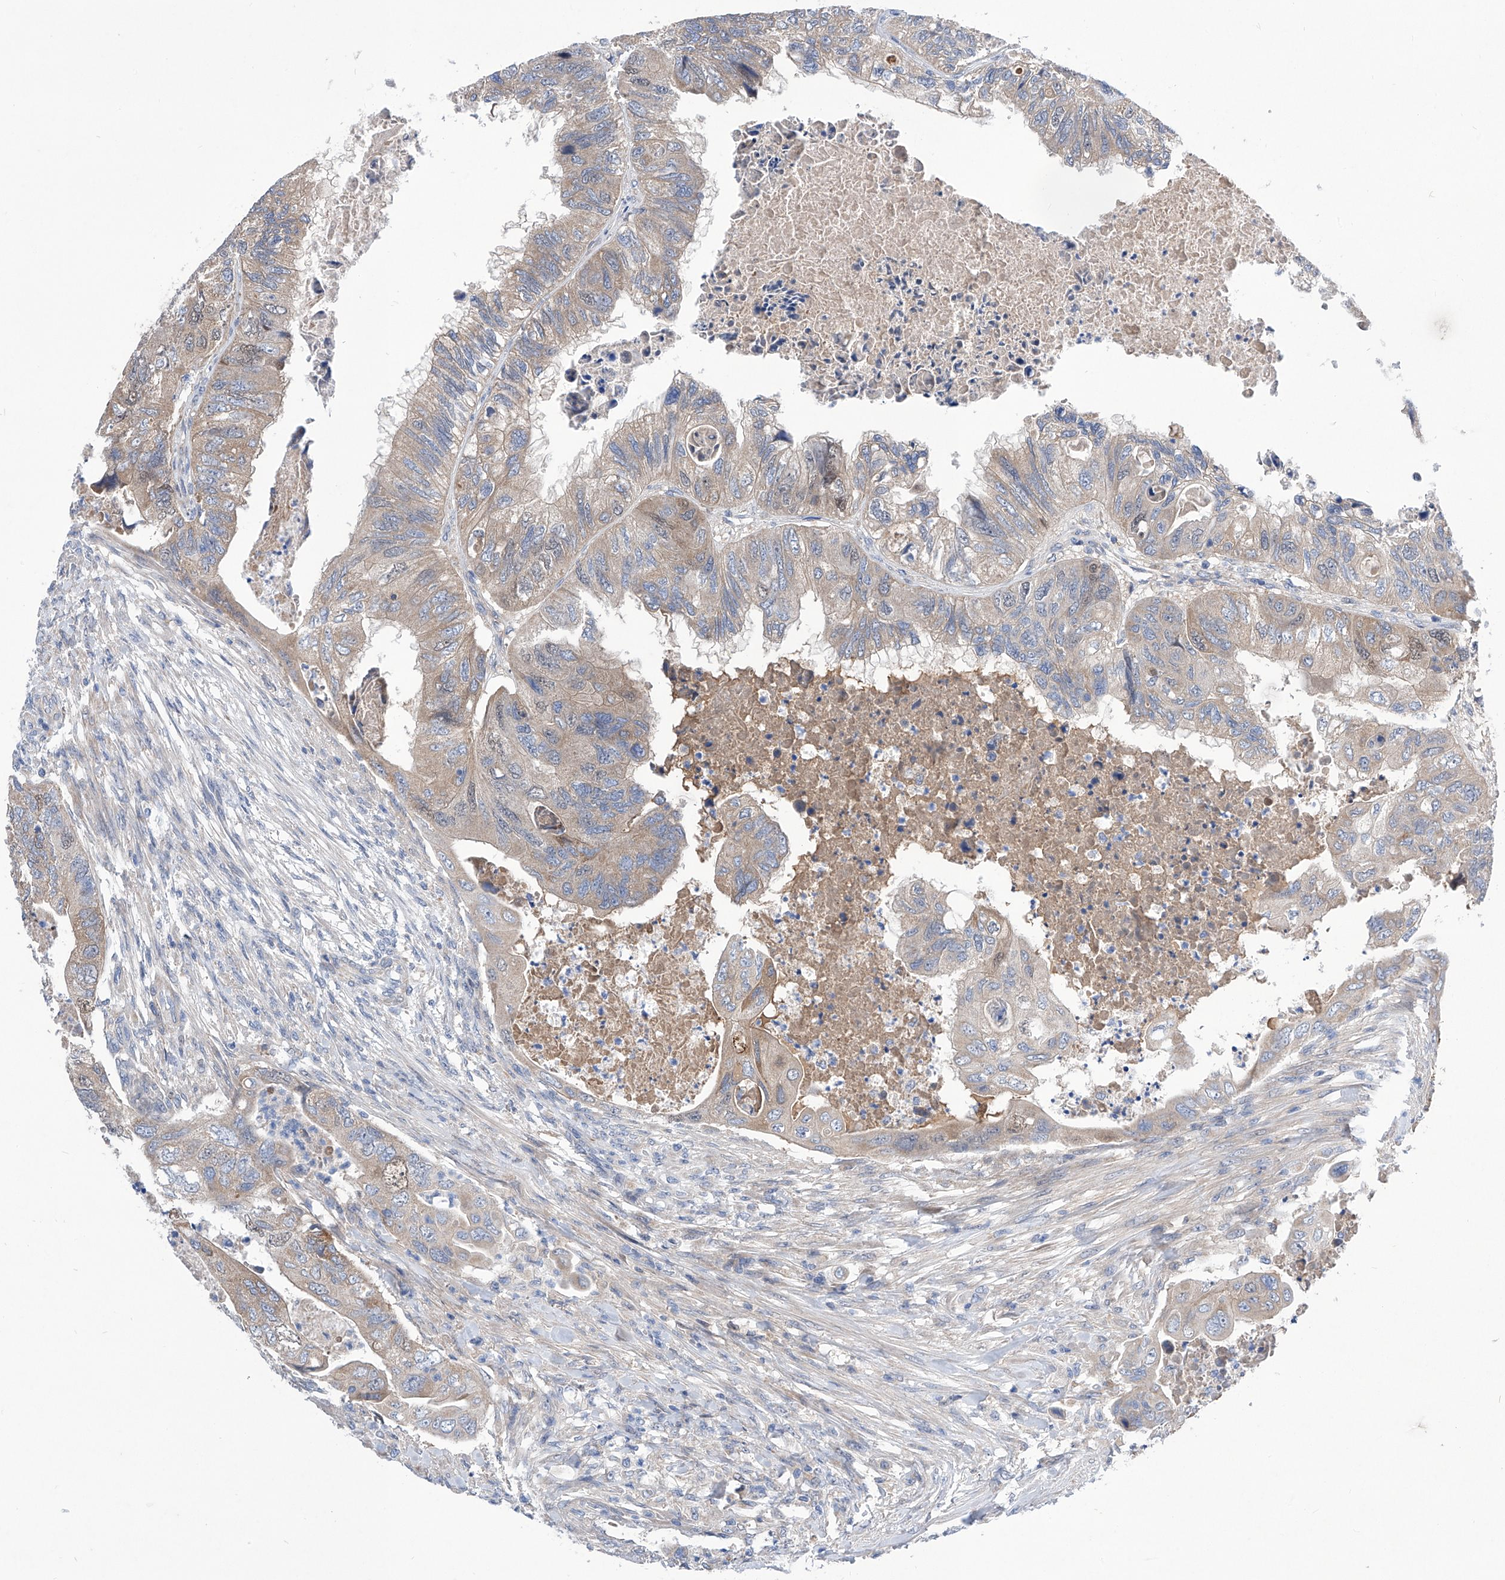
{"staining": {"intensity": "moderate", "quantity": "25%-75%", "location": "cytoplasmic/membranous,nuclear"}, "tissue": "colorectal cancer", "cell_type": "Tumor cells", "image_type": "cancer", "snomed": [{"axis": "morphology", "description": "Adenocarcinoma, NOS"}, {"axis": "topography", "description": "Rectum"}], "caption": "Immunohistochemical staining of adenocarcinoma (colorectal) demonstrates medium levels of moderate cytoplasmic/membranous and nuclear protein positivity in approximately 25%-75% of tumor cells.", "gene": "SRBD1", "patient": {"sex": "male", "age": 63}}